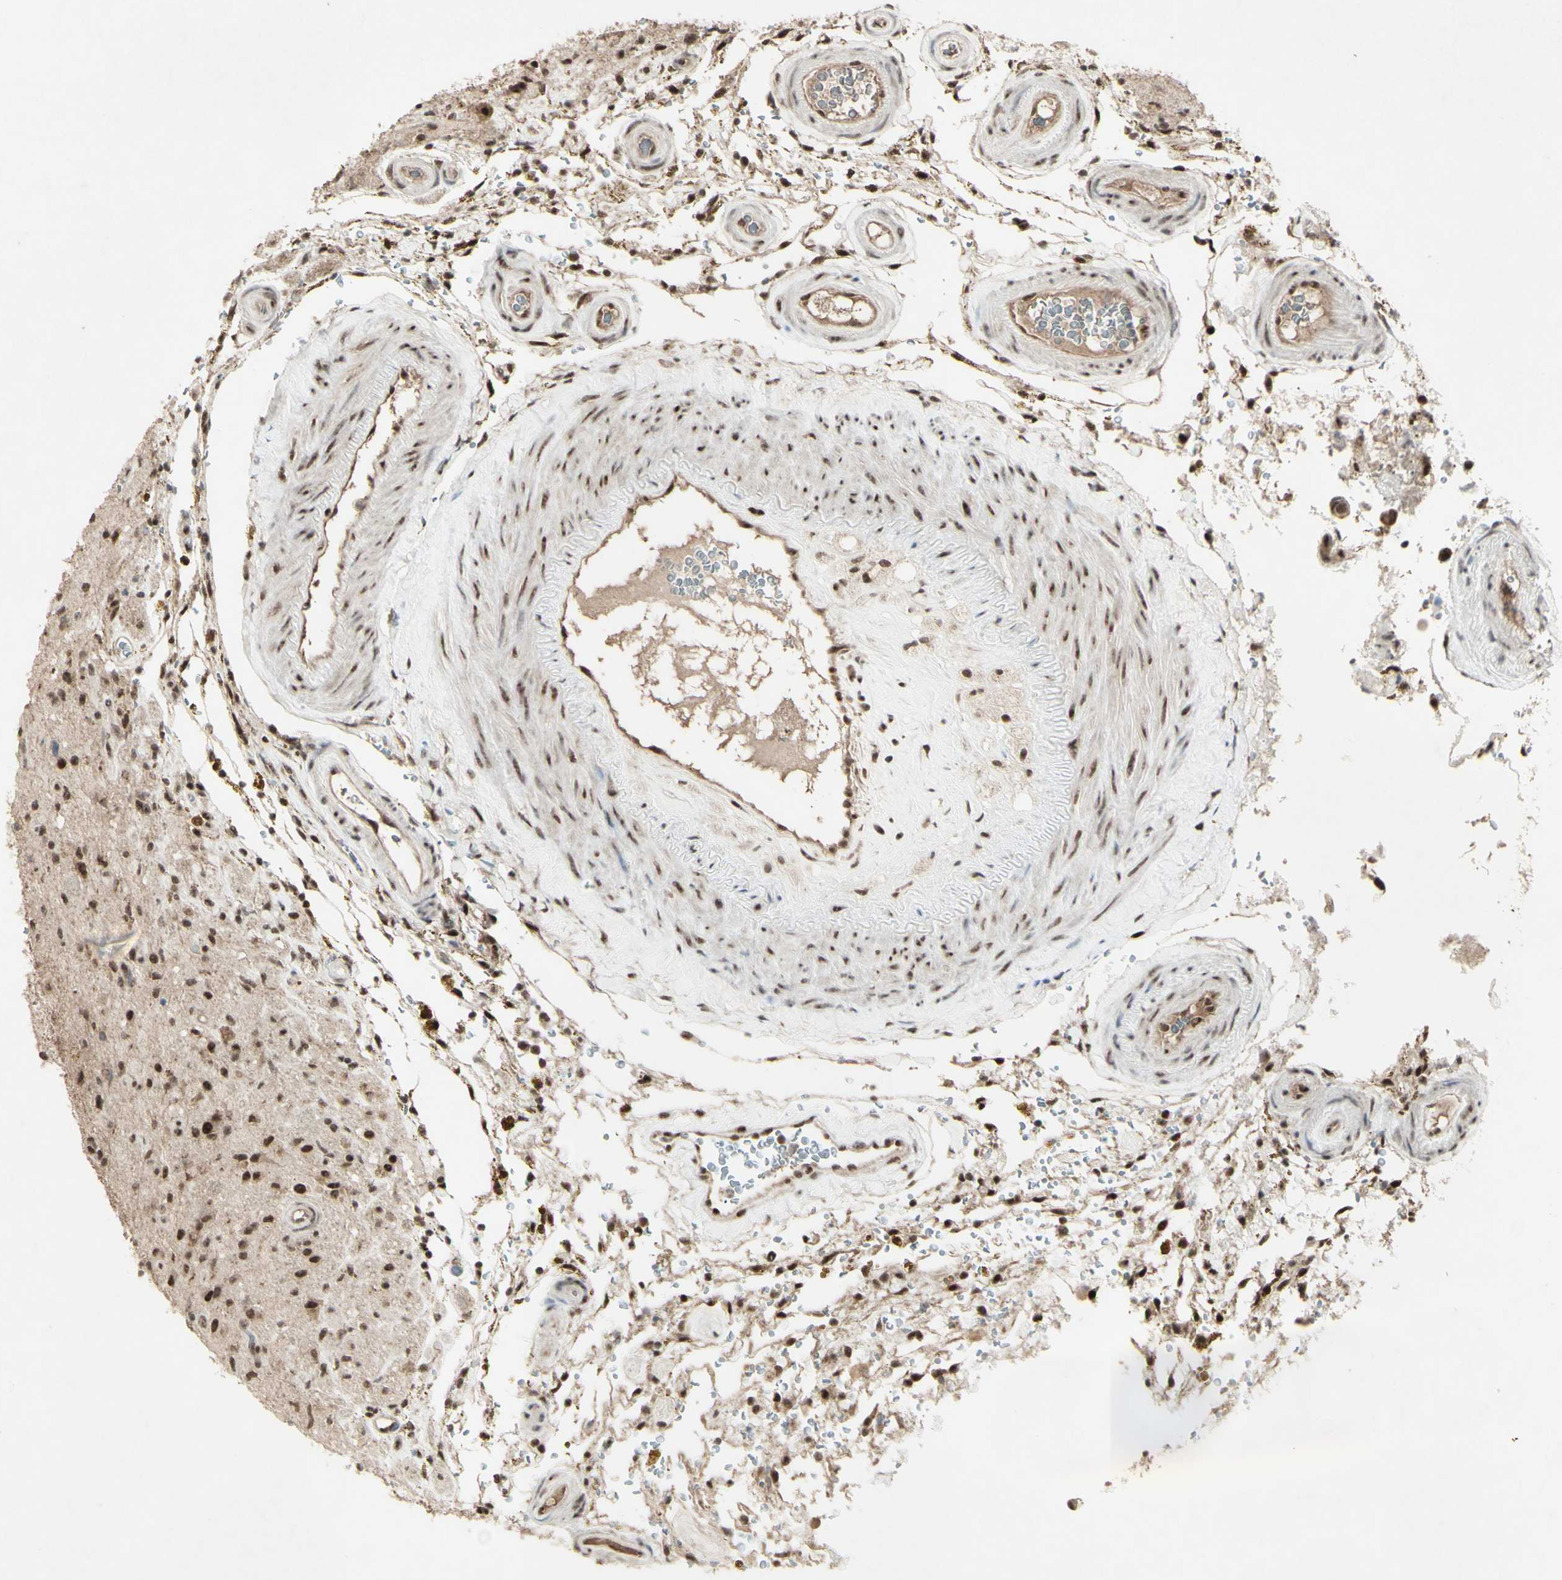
{"staining": {"intensity": "strong", "quantity": ">75%", "location": "nuclear"}, "tissue": "glioma", "cell_type": "Tumor cells", "image_type": "cancer", "snomed": [{"axis": "morphology", "description": "Glioma, malignant, High grade"}, {"axis": "topography", "description": "Brain"}], "caption": "This histopathology image exhibits IHC staining of glioma, with high strong nuclear positivity in approximately >75% of tumor cells.", "gene": "CCNT1", "patient": {"sex": "male", "age": 33}}